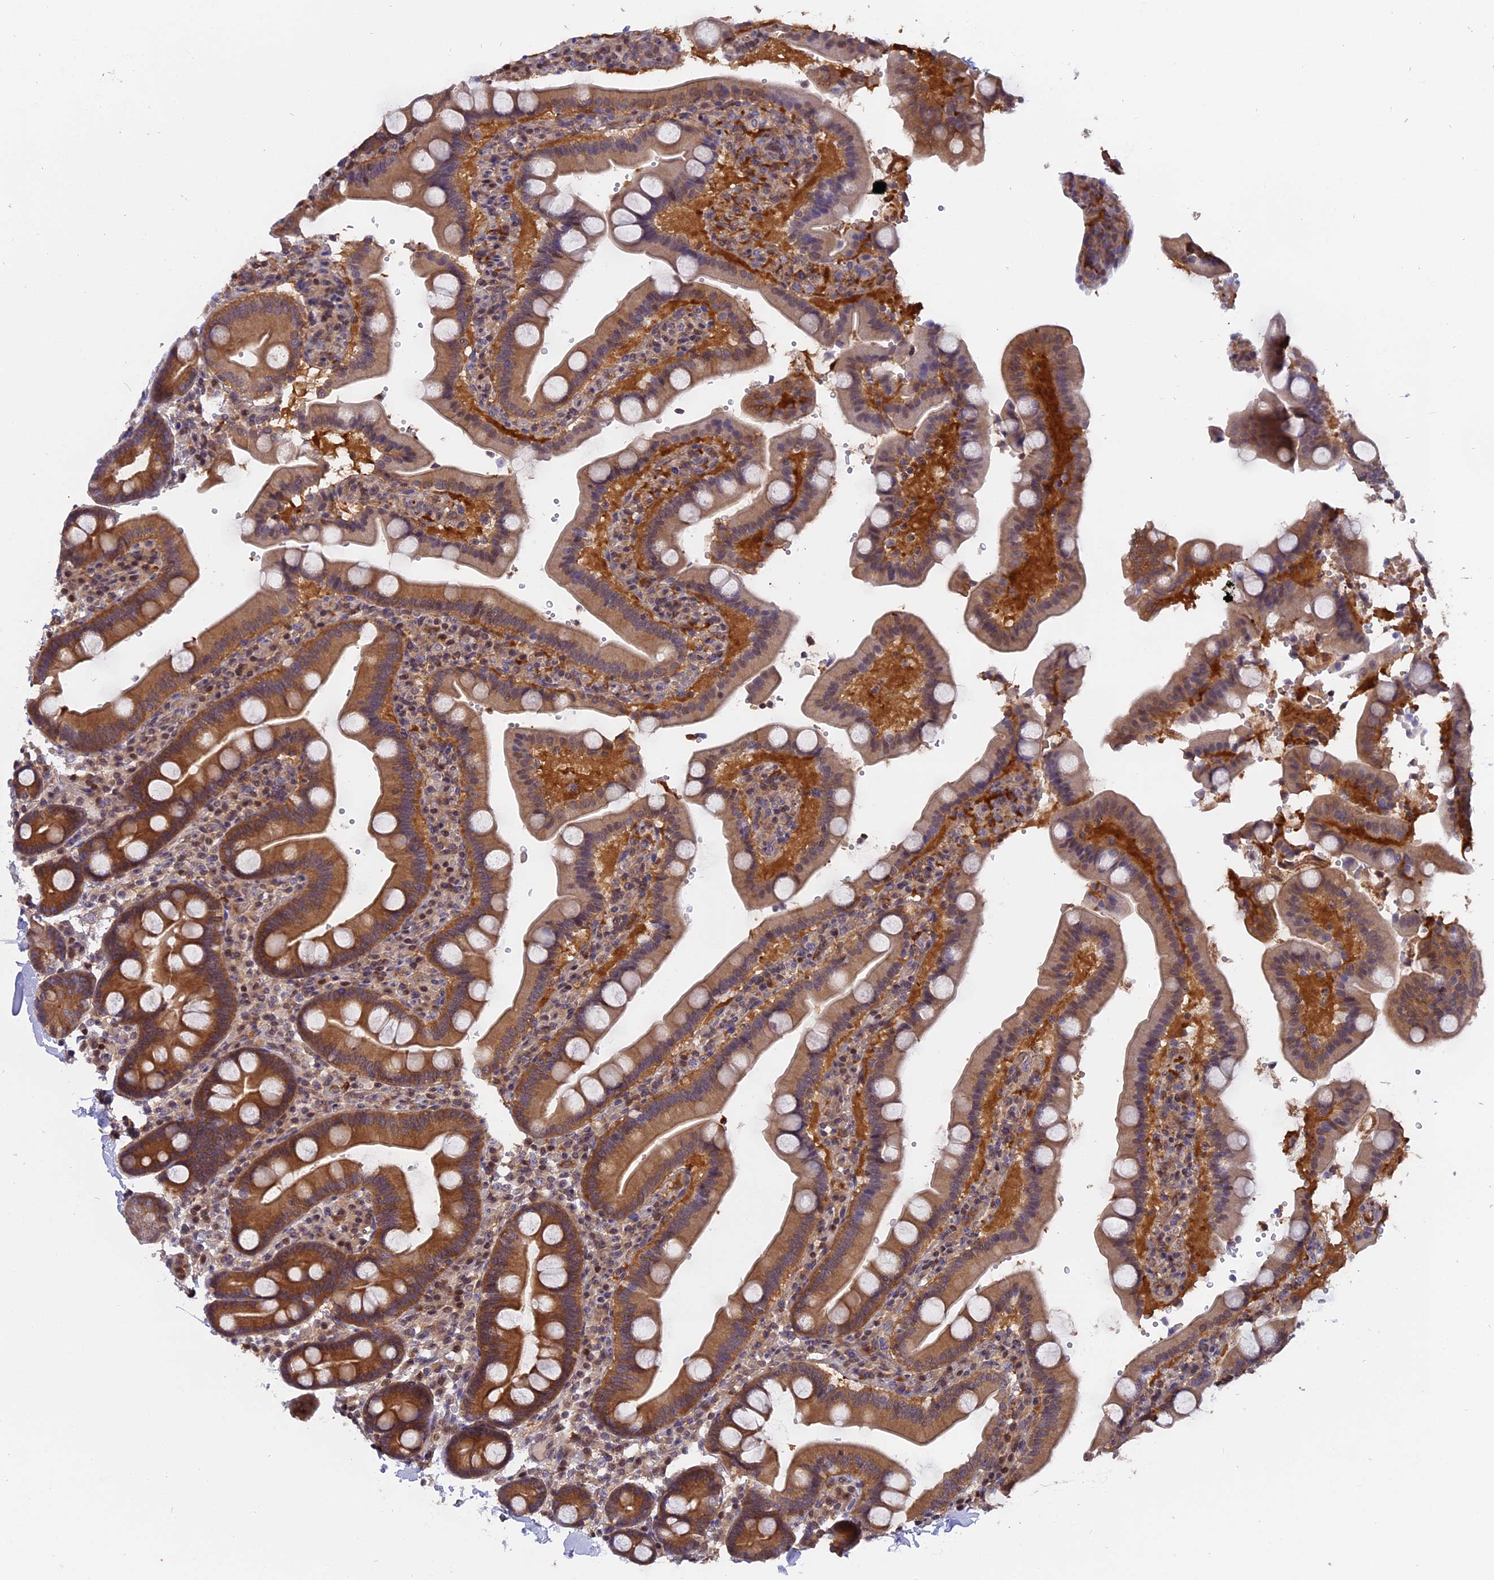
{"staining": {"intensity": "moderate", "quantity": ">75%", "location": "cytoplasmic/membranous"}, "tissue": "duodenum", "cell_type": "Glandular cells", "image_type": "normal", "snomed": [{"axis": "morphology", "description": "Normal tissue, NOS"}, {"axis": "topography", "description": "Small intestine, NOS"}], "caption": "The histopathology image exhibits staining of unremarkable duodenum, revealing moderate cytoplasmic/membranous protein staining (brown color) within glandular cells.", "gene": "FAM118B", "patient": {"sex": "female", "age": 71}}